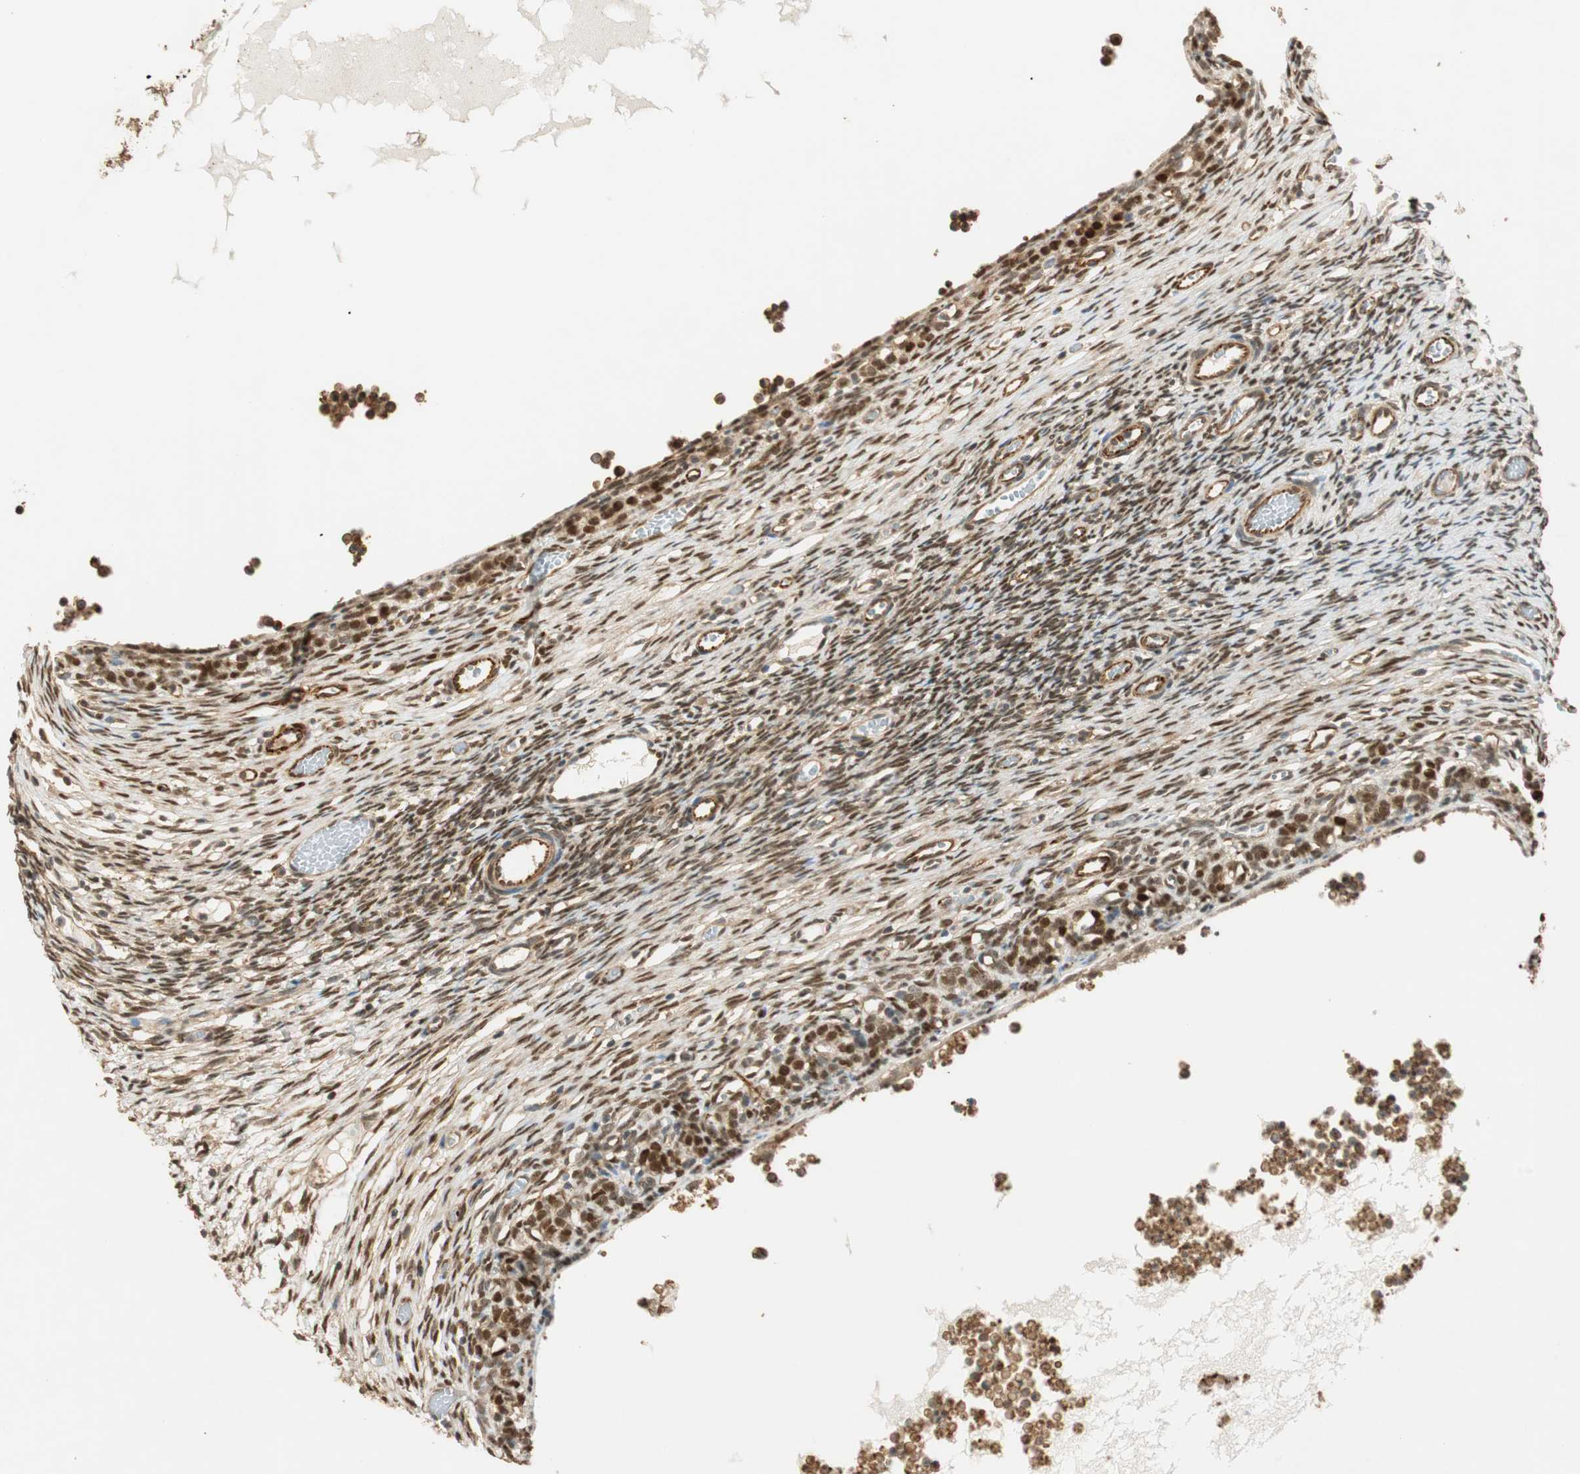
{"staining": {"intensity": "negative", "quantity": "none", "location": "none"}, "tissue": "ovary", "cell_type": "Follicle cells", "image_type": "normal", "snomed": [{"axis": "morphology", "description": "Normal tissue, NOS"}, {"axis": "topography", "description": "Ovary"}], "caption": "The histopathology image exhibits no significant positivity in follicle cells of ovary.", "gene": "NES", "patient": {"sex": "female", "age": 35}}